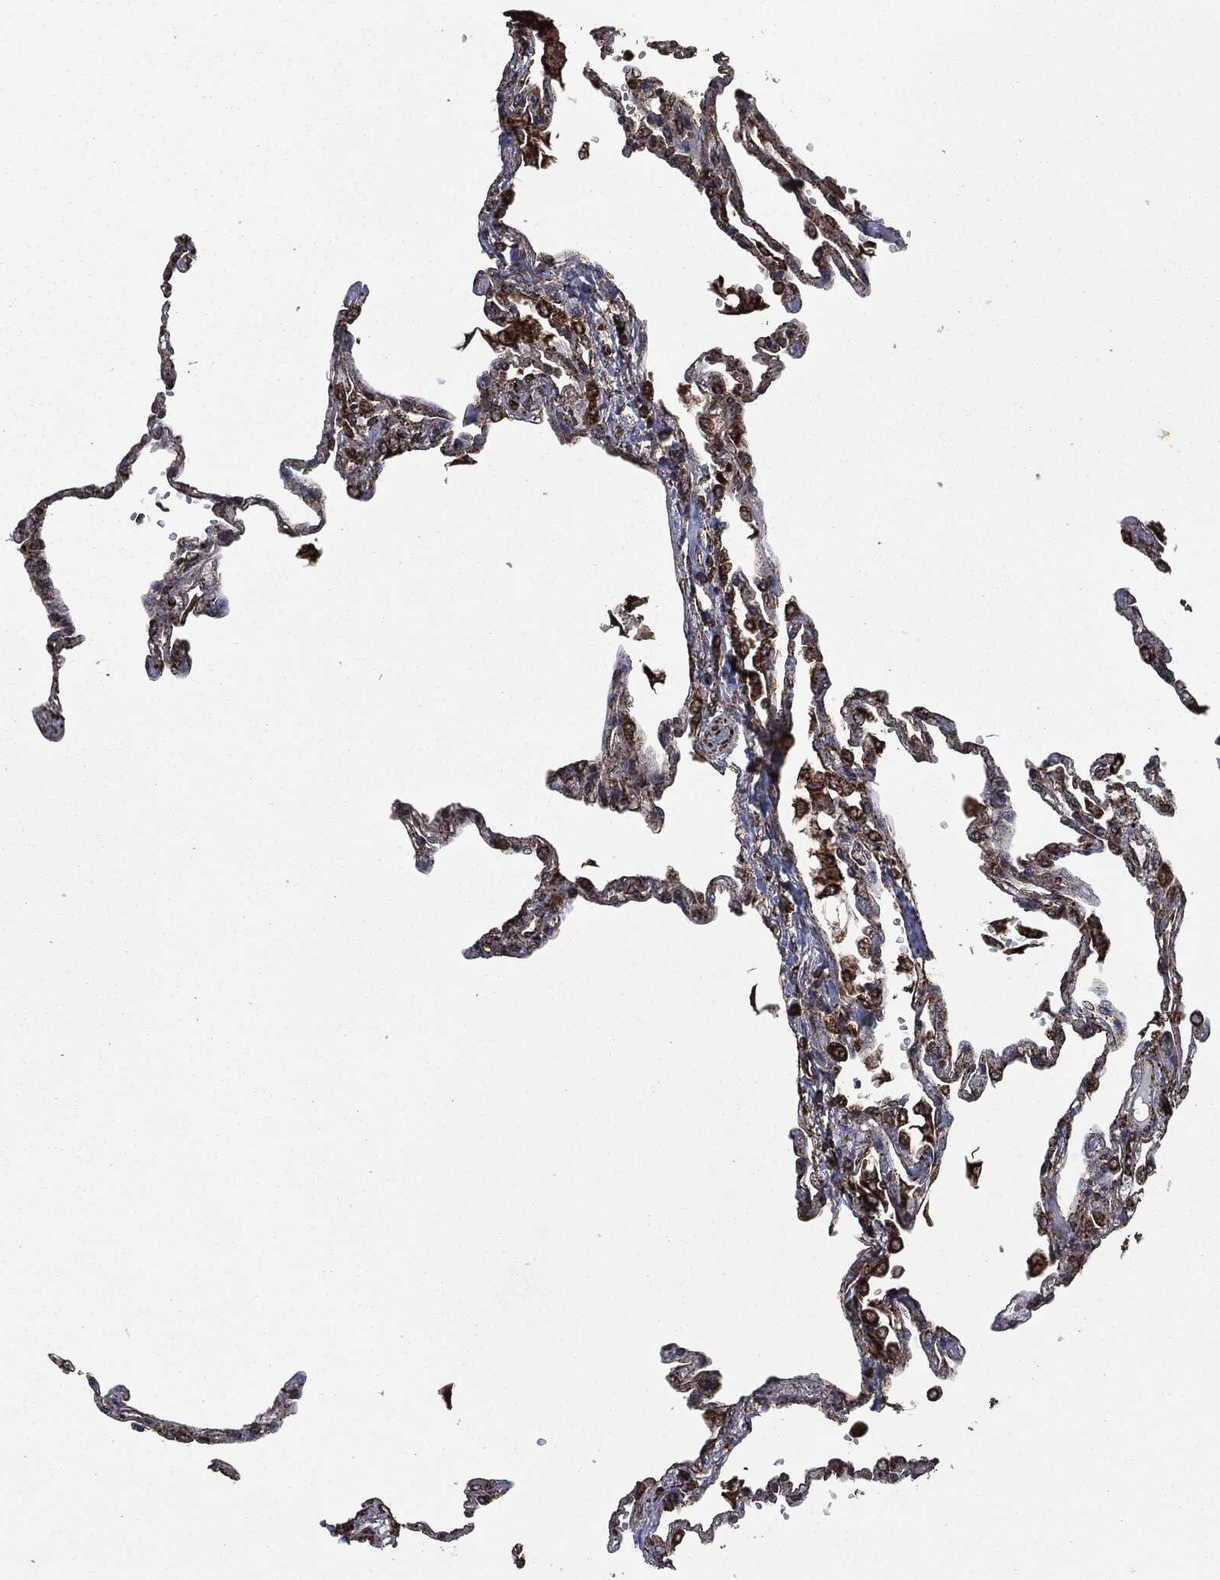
{"staining": {"intensity": "moderate", "quantity": "<25%", "location": "cytoplasmic/membranous,nuclear"}, "tissue": "lung", "cell_type": "Alveolar cells", "image_type": "normal", "snomed": [{"axis": "morphology", "description": "Normal tissue, NOS"}, {"axis": "topography", "description": "Lung"}], "caption": "This photomicrograph reveals IHC staining of normal human lung, with low moderate cytoplasmic/membranous,nuclear positivity in about <25% of alveolar cells.", "gene": "LIG3", "patient": {"sex": "male", "age": 78}}